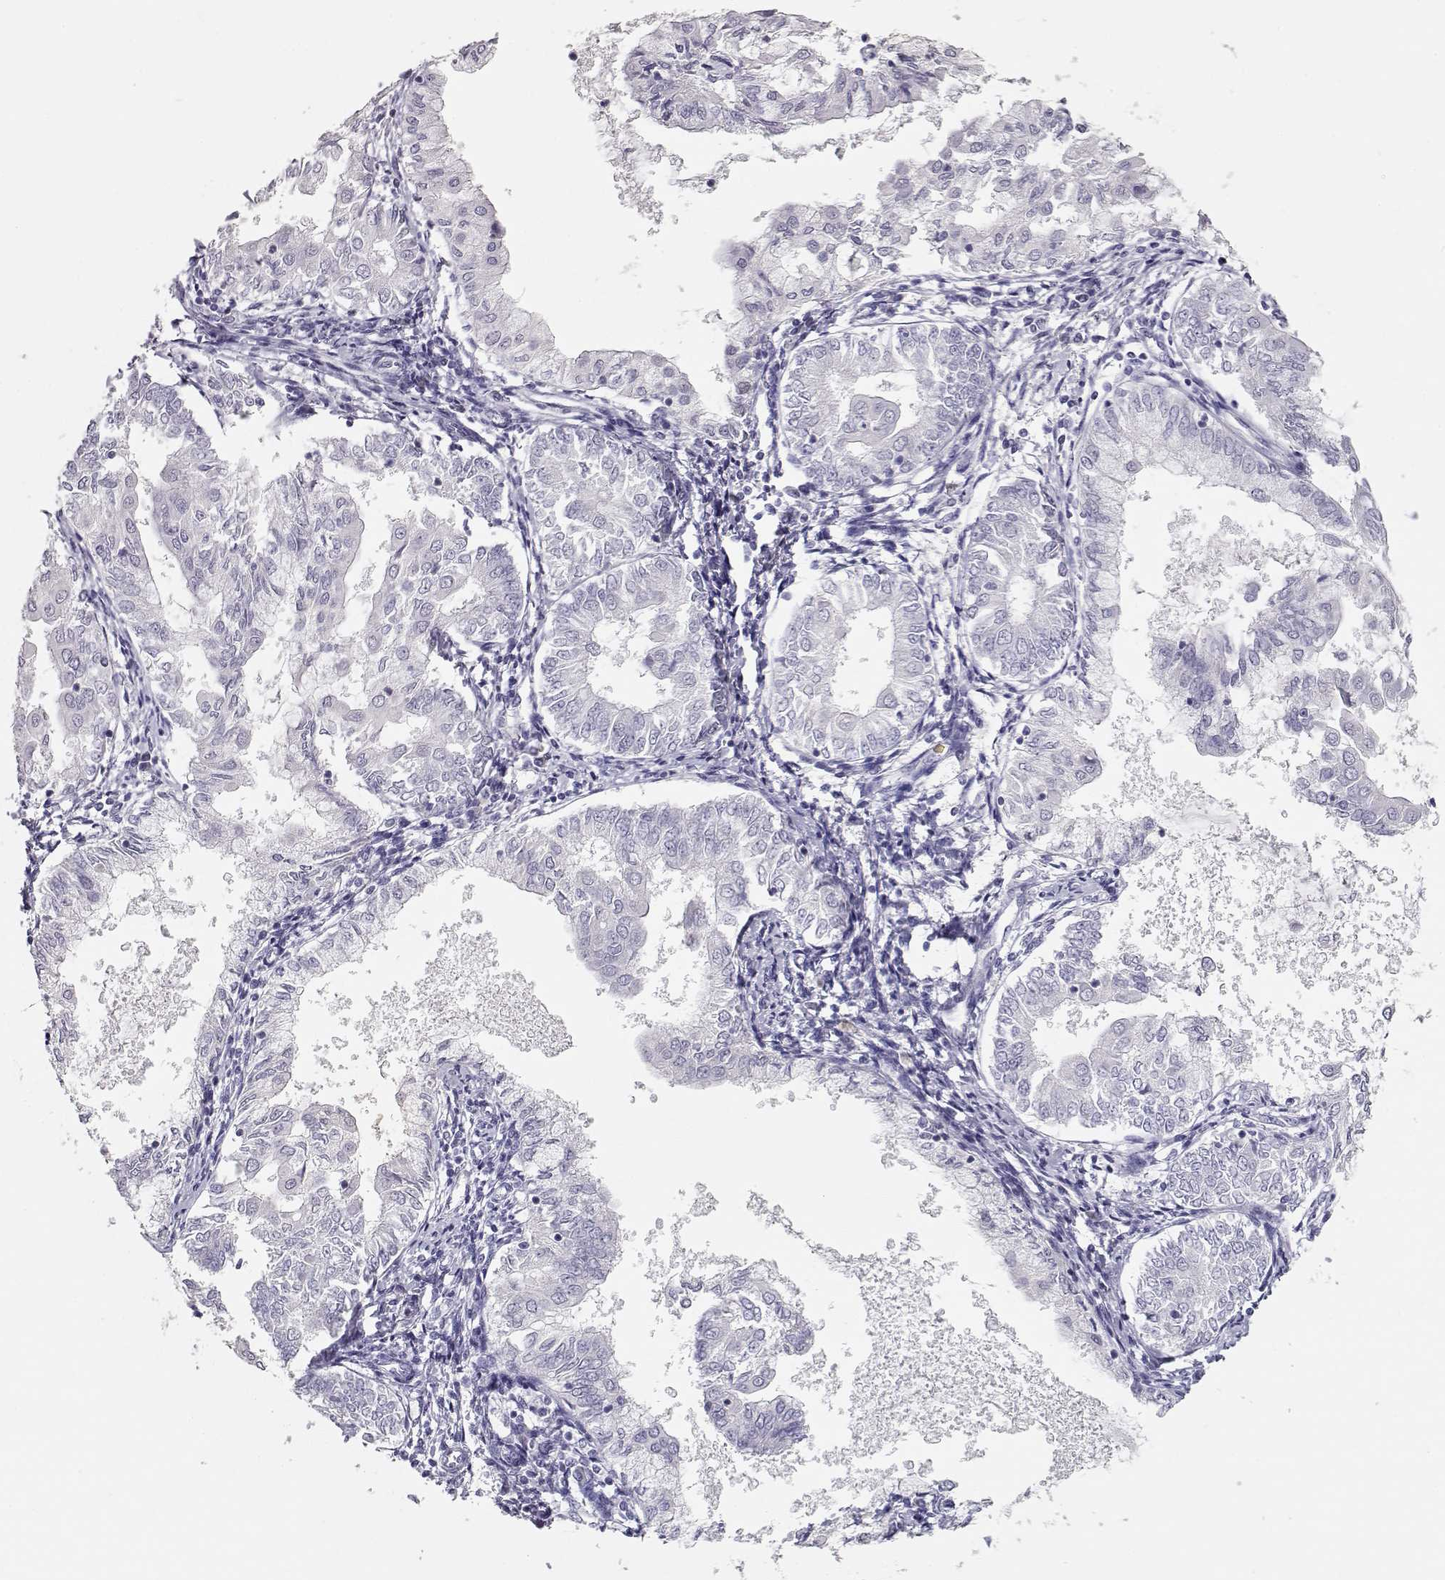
{"staining": {"intensity": "negative", "quantity": "none", "location": "none"}, "tissue": "endometrial cancer", "cell_type": "Tumor cells", "image_type": "cancer", "snomed": [{"axis": "morphology", "description": "Adenocarcinoma, NOS"}, {"axis": "topography", "description": "Endometrium"}], "caption": "An immunohistochemistry (IHC) micrograph of adenocarcinoma (endometrial) is shown. There is no staining in tumor cells of adenocarcinoma (endometrial).", "gene": "MAGEC1", "patient": {"sex": "female", "age": 68}}